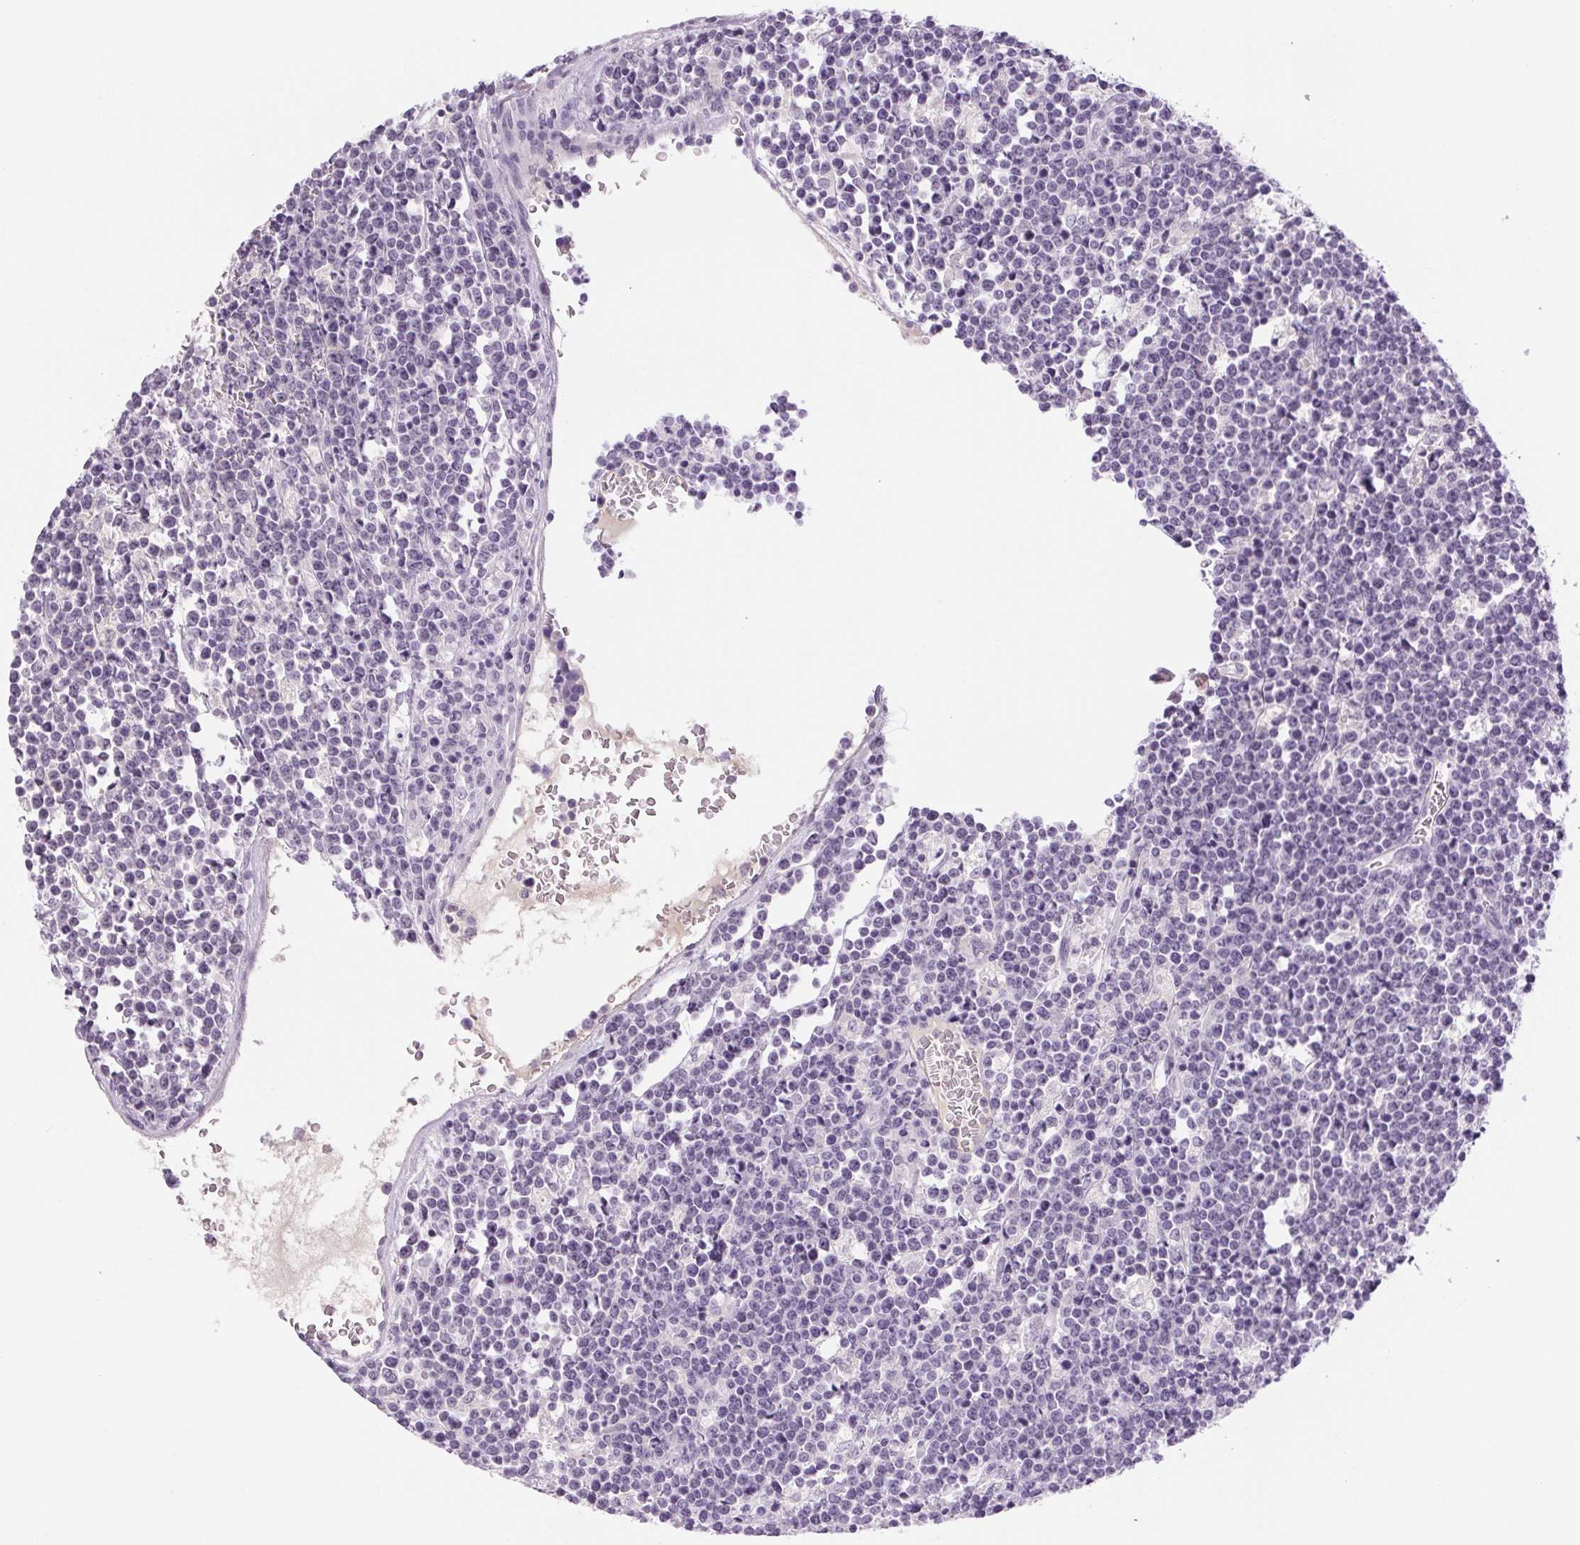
{"staining": {"intensity": "negative", "quantity": "none", "location": "none"}, "tissue": "lymphoma", "cell_type": "Tumor cells", "image_type": "cancer", "snomed": [{"axis": "morphology", "description": "Malignant lymphoma, non-Hodgkin's type, High grade"}, {"axis": "topography", "description": "Ovary"}], "caption": "High-grade malignant lymphoma, non-Hodgkin's type was stained to show a protein in brown. There is no significant staining in tumor cells.", "gene": "IFIT1B", "patient": {"sex": "female", "age": 56}}